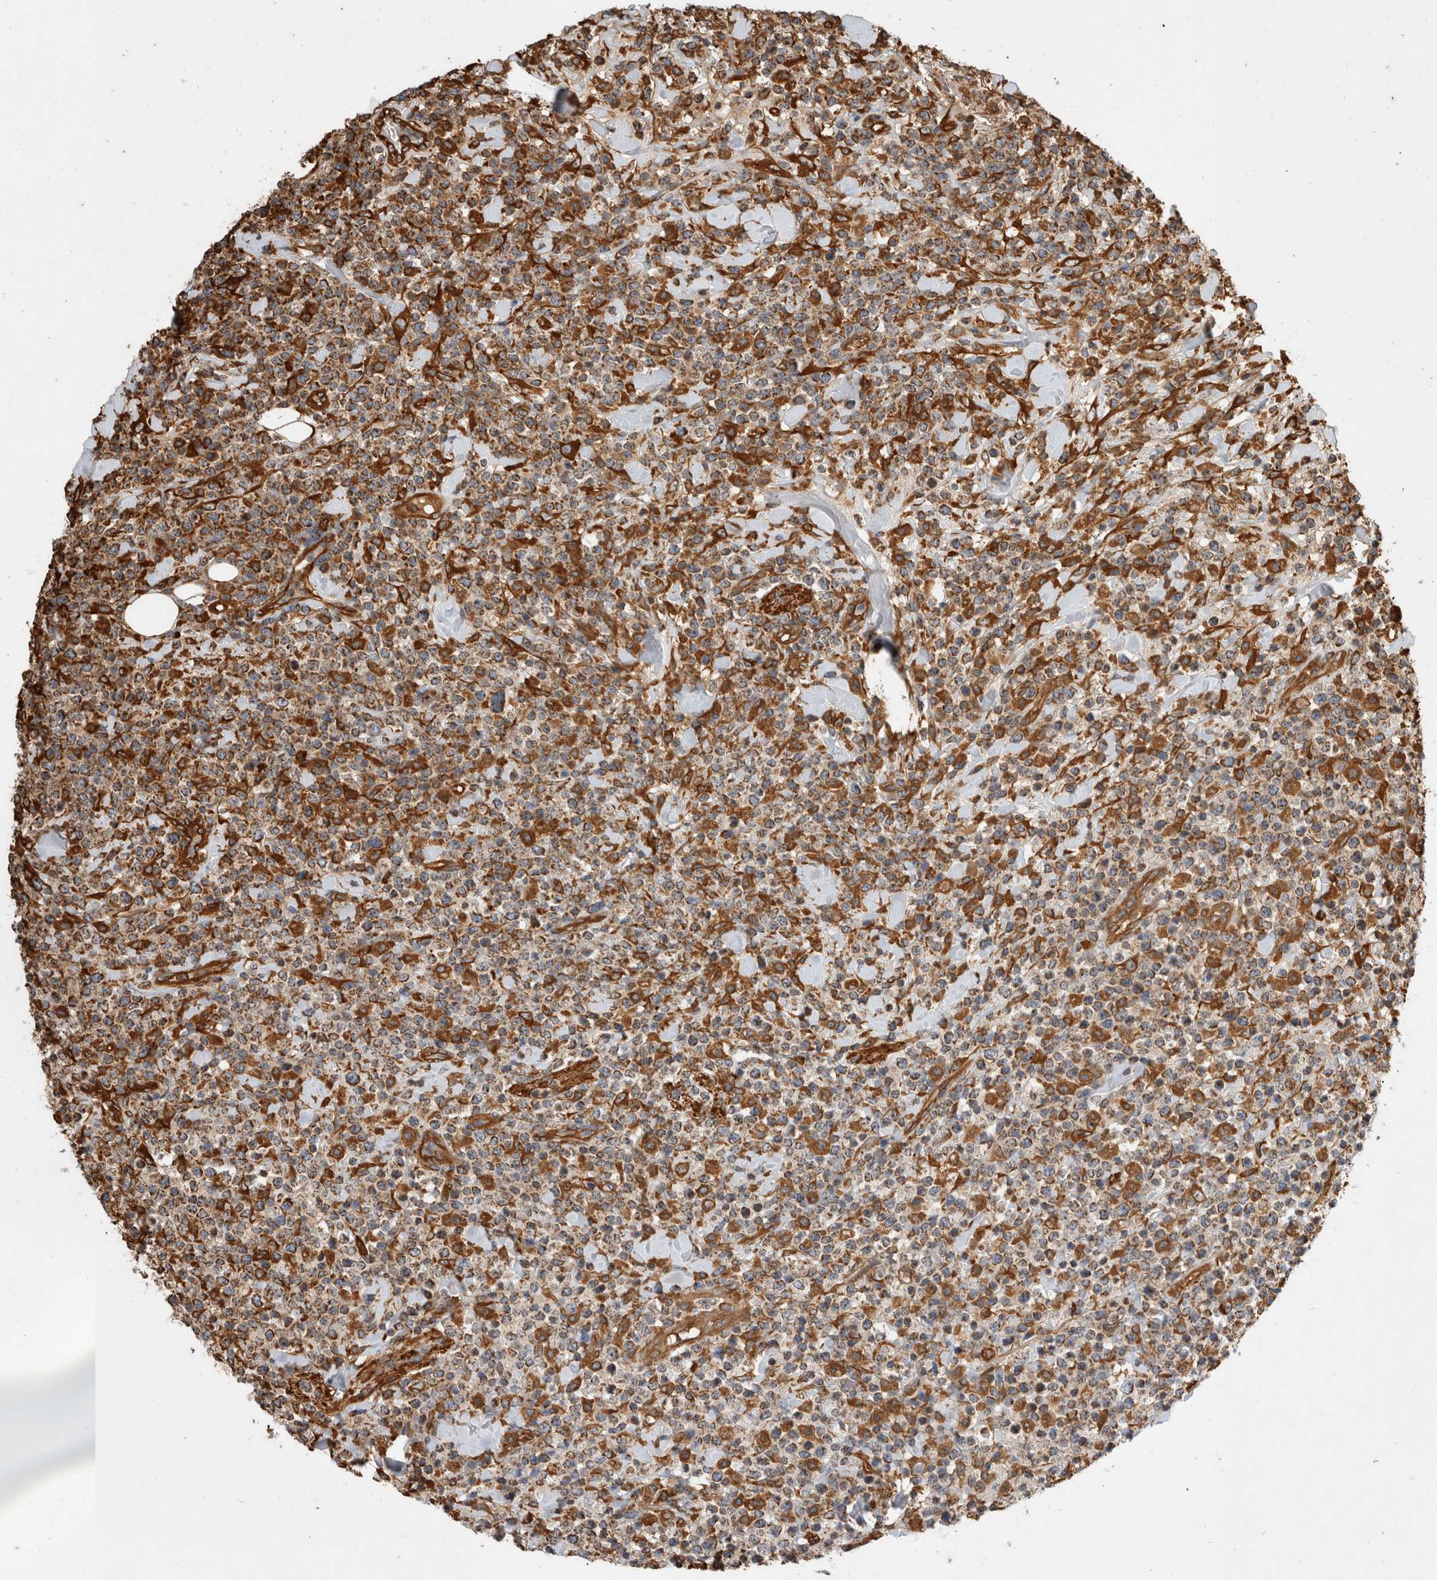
{"staining": {"intensity": "strong", "quantity": "25%-75%", "location": "cytoplasmic/membranous"}, "tissue": "lymphoma", "cell_type": "Tumor cells", "image_type": "cancer", "snomed": [{"axis": "morphology", "description": "Malignant lymphoma, non-Hodgkin's type, High grade"}, {"axis": "topography", "description": "Colon"}], "caption": "IHC histopathology image of neoplastic tissue: human high-grade malignant lymphoma, non-Hodgkin's type stained using immunohistochemistry (IHC) shows high levels of strong protein expression localized specifically in the cytoplasmic/membranous of tumor cells, appearing as a cytoplasmic/membranous brown color.", "gene": "ZNF397", "patient": {"sex": "female", "age": 53}}